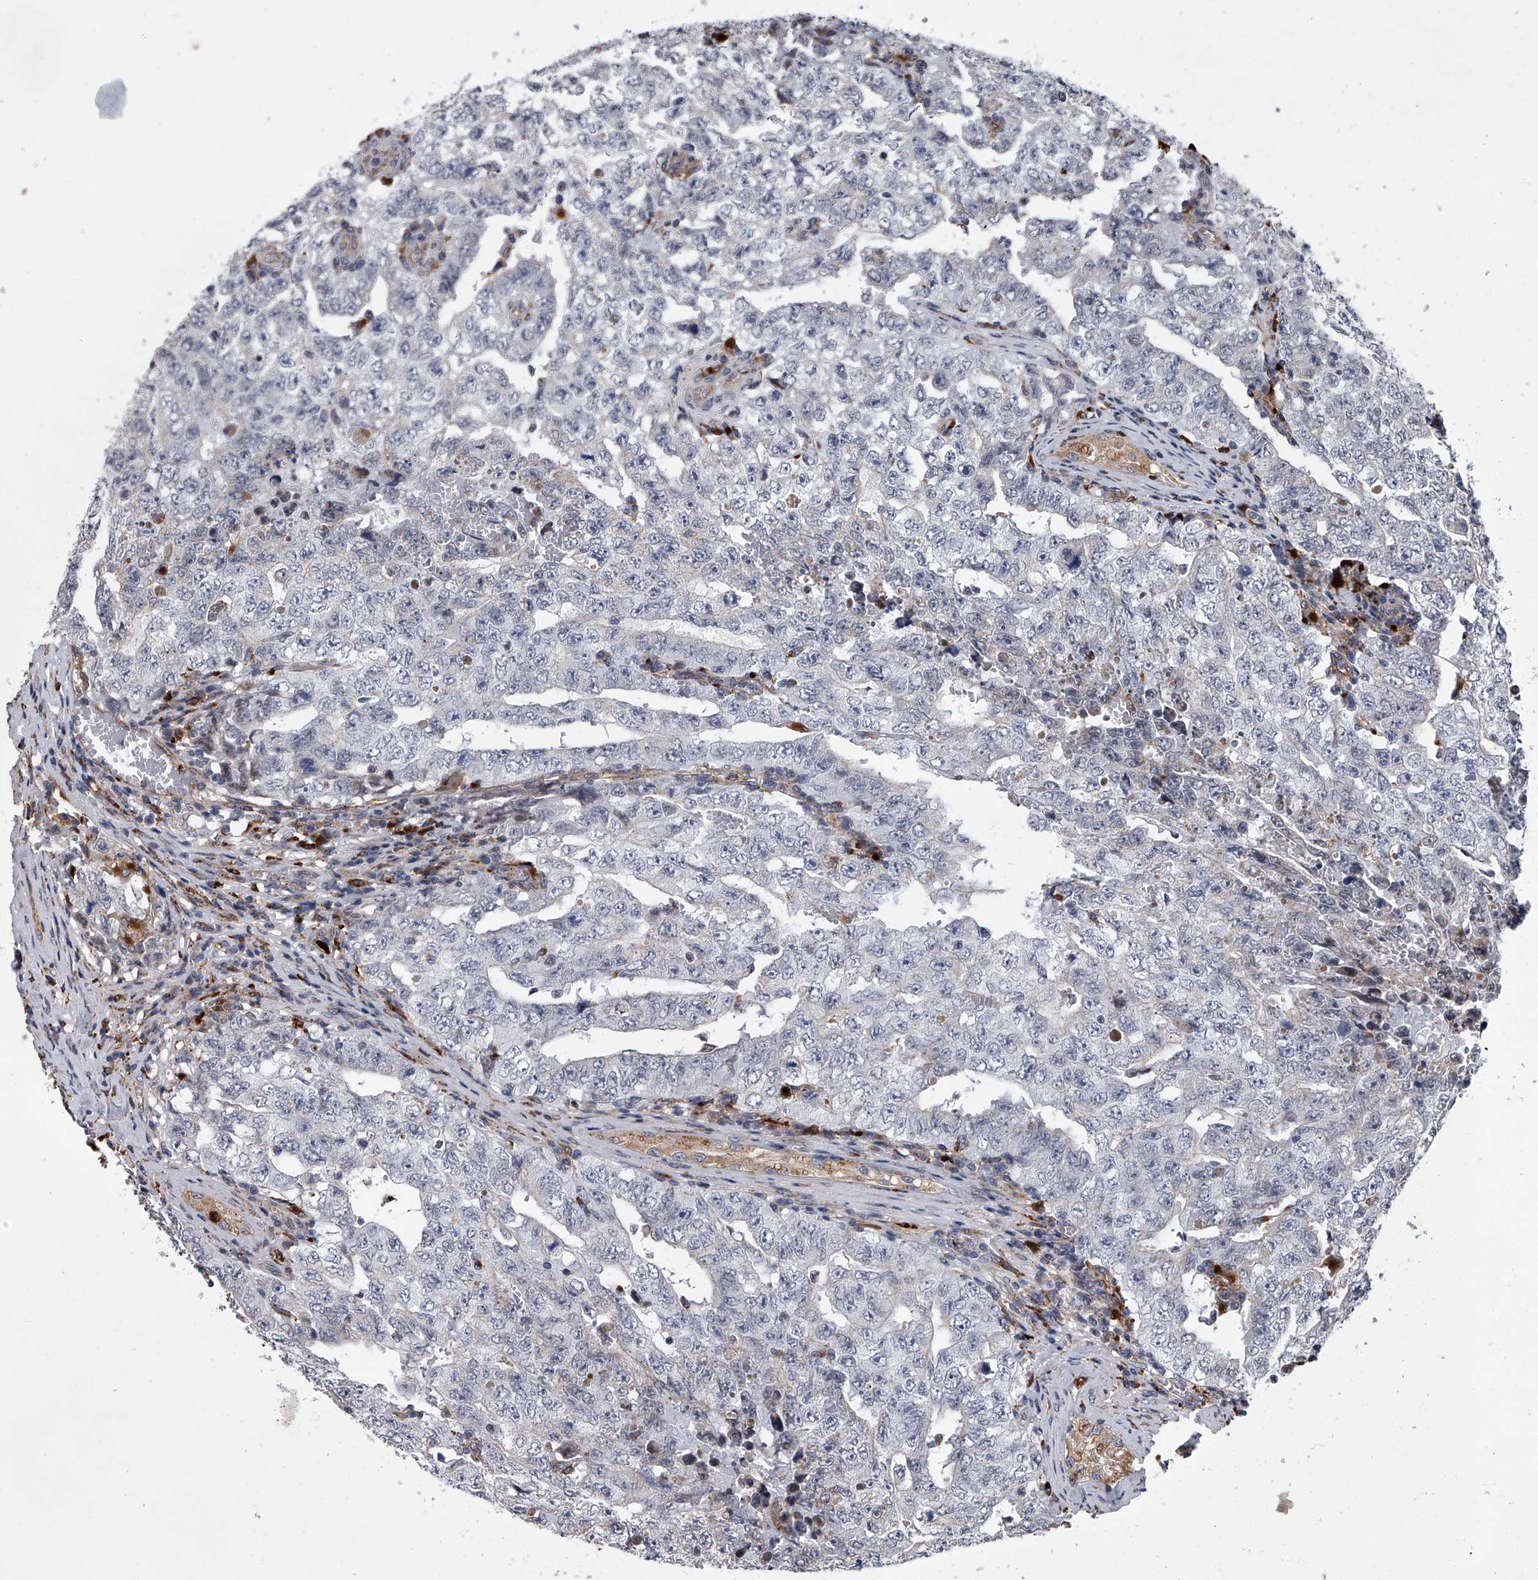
{"staining": {"intensity": "negative", "quantity": "none", "location": "none"}, "tissue": "testis cancer", "cell_type": "Tumor cells", "image_type": "cancer", "snomed": [{"axis": "morphology", "description": "Carcinoma, Embryonal, NOS"}, {"axis": "topography", "description": "Testis"}], "caption": "This is a histopathology image of IHC staining of testis cancer, which shows no expression in tumor cells.", "gene": "TRIM8", "patient": {"sex": "male", "age": 26}}